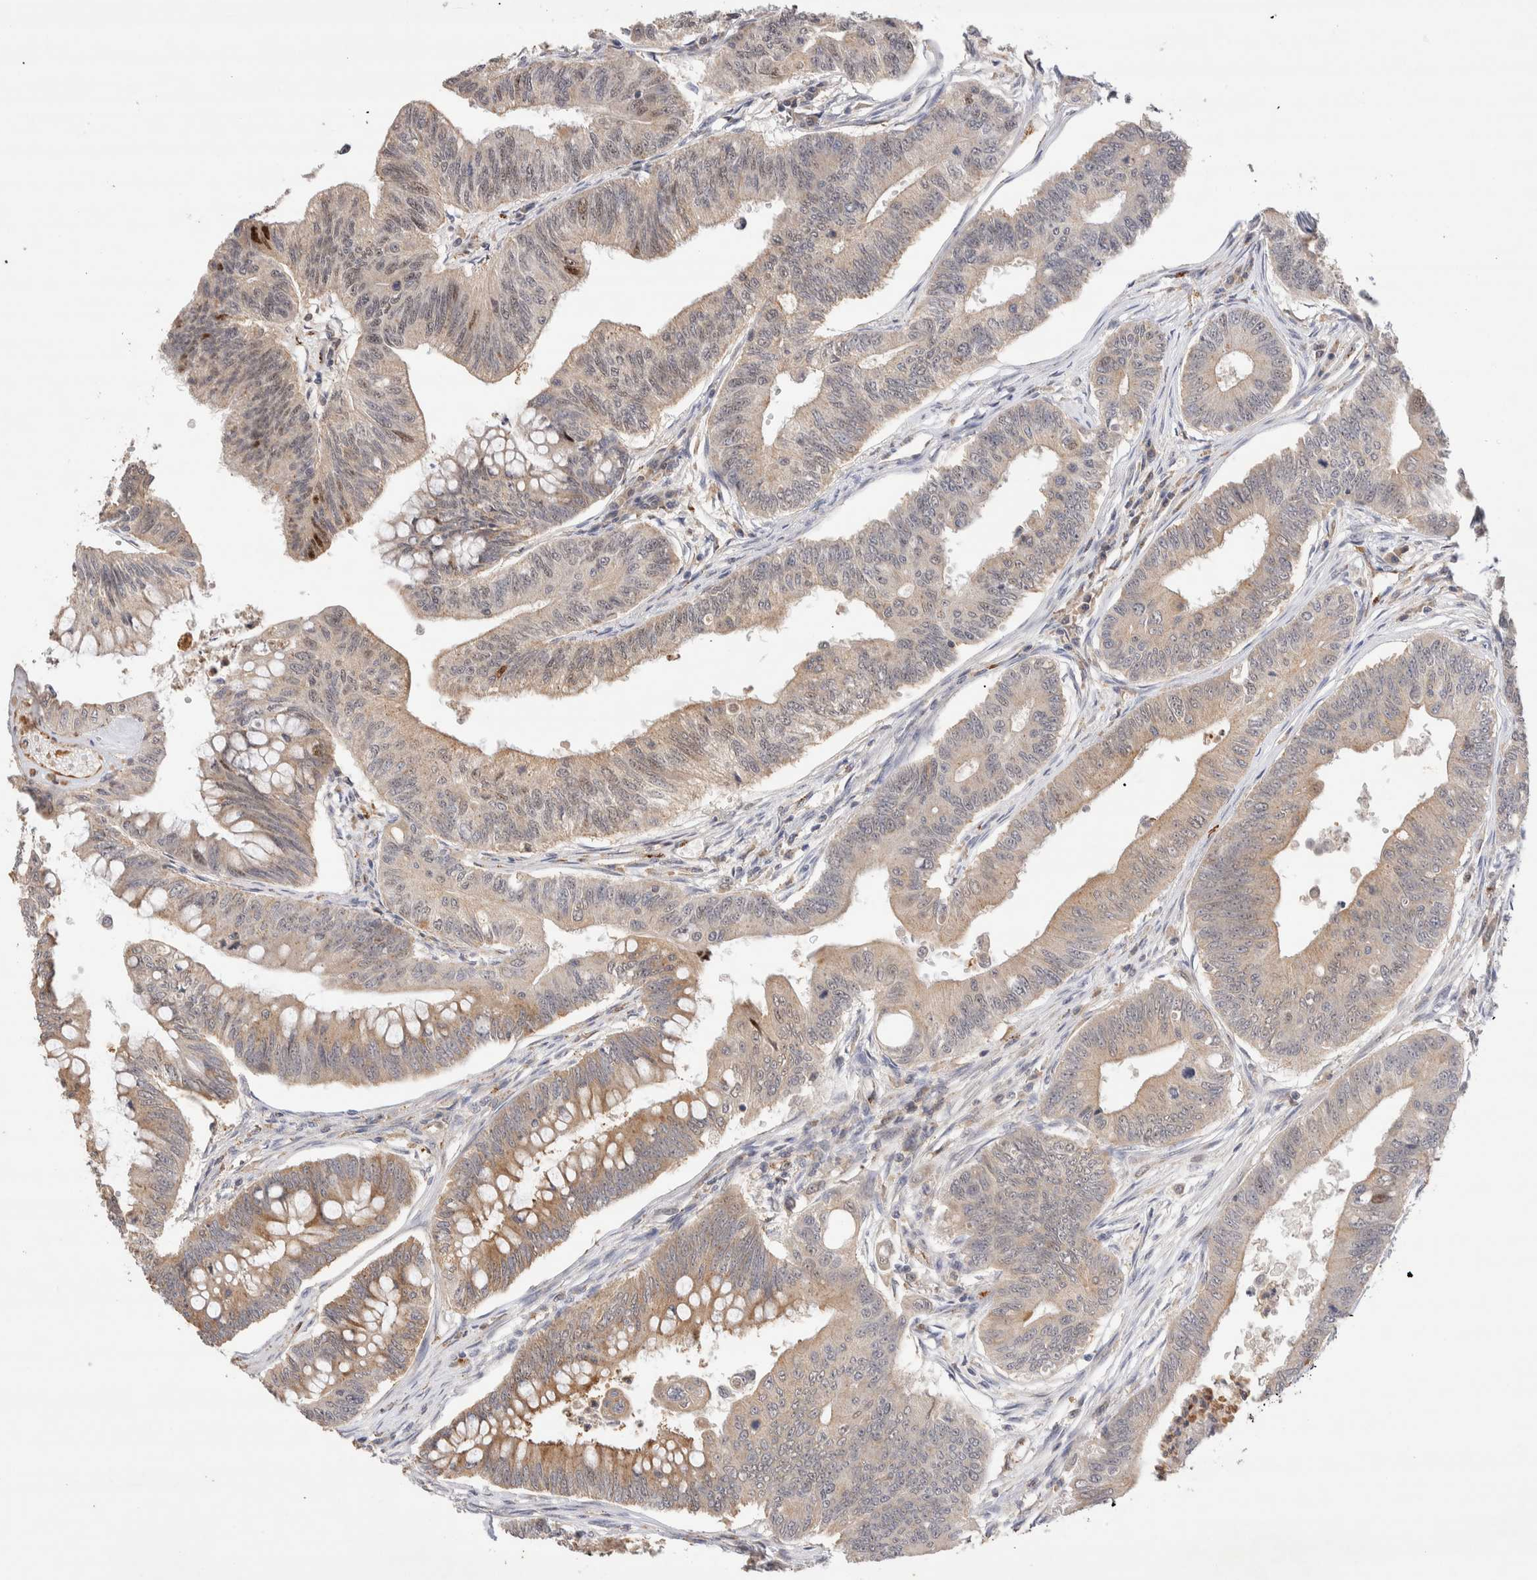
{"staining": {"intensity": "weak", "quantity": ">75%", "location": "cytoplasmic/membranous"}, "tissue": "colorectal cancer", "cell_type": "Tumor cells", "image_type": "cancer", "snomed": [{"axis": "morphology", "description": "Adenoma, NOS"}, {"axis": "morphology", "description": "Adenocarcinoma, NOS"}, {"axis": "topography", "description": "Colon"}], "caption": "Immunohistochemistry (IHC) staining of colorectal cancer (adenoma), which reveals low levels of weak cytoplasmic/membranous expression in about >75% of tumor cells indicating weak cytoplasmic/membranous protein expression. The staining was performed using DAB (brown) for protein detection and nuclei were counterstained in hematoxylin (blue).", "gene": "NSMAF", "patient": {"sex": "male", "age": 79}}